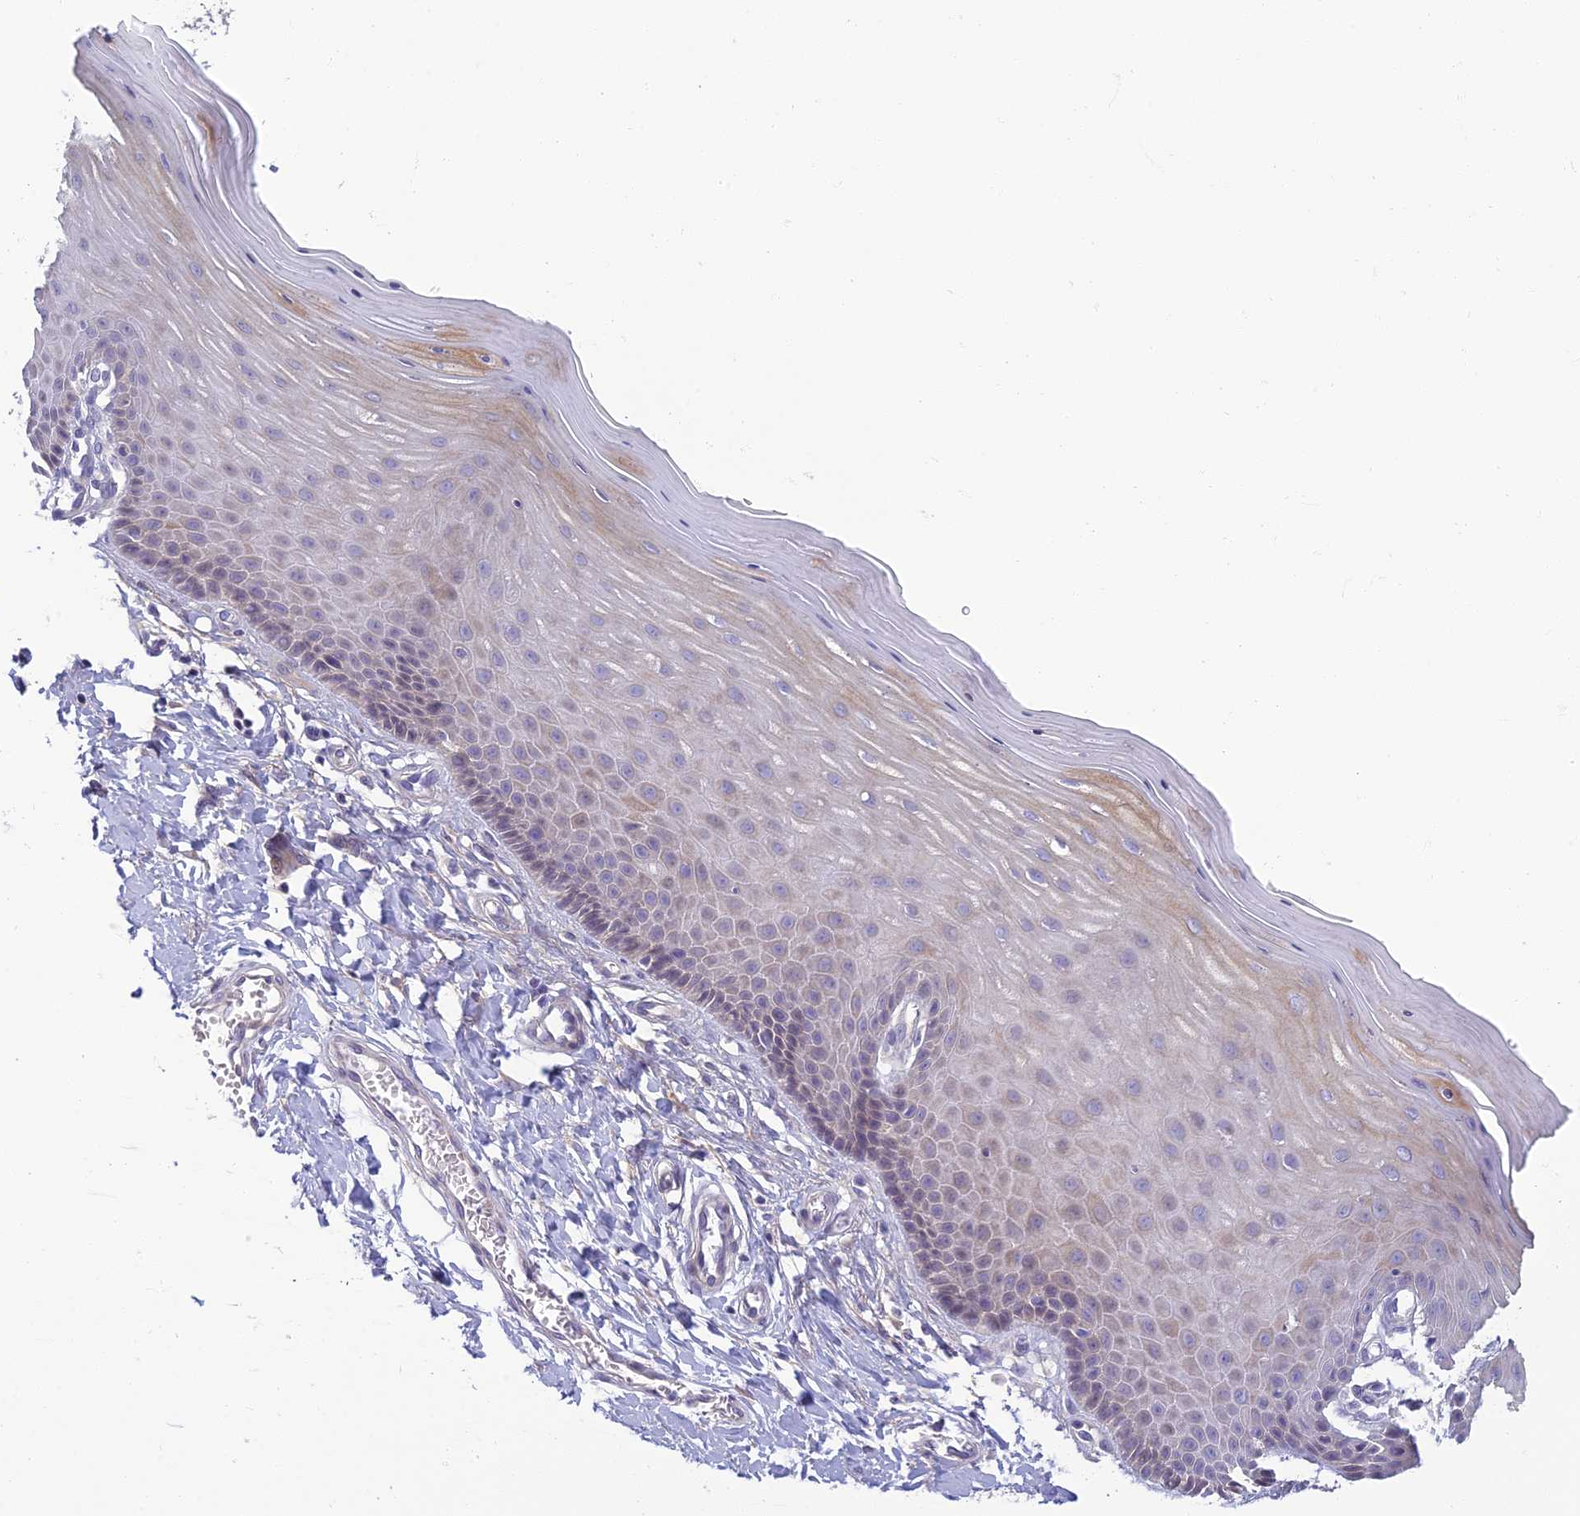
{"staining": {"intensity": "negative", "quantity": "none", "location": "none"}, "tissue": "cervix", "cell_type": "Glandular cells", "image_type": "normal", "snomed": [{"axis": "morphology", "description": "Normal tissue, NOS"}, {"axis": "topography", "description": "Cervix"}], "caption": "A high-resolution histopathology image shows immunohistochemistry (IHC) staining of benign cervix, which reveals no significant staining in glandular cells. (Stains: DAB immunohistochemistry with hematoxylin counter stain, Microscopy: brightfield microscopy at high magnification).", "gene": "NEURL1", "patient": {"sex": "female", "age": 55}}